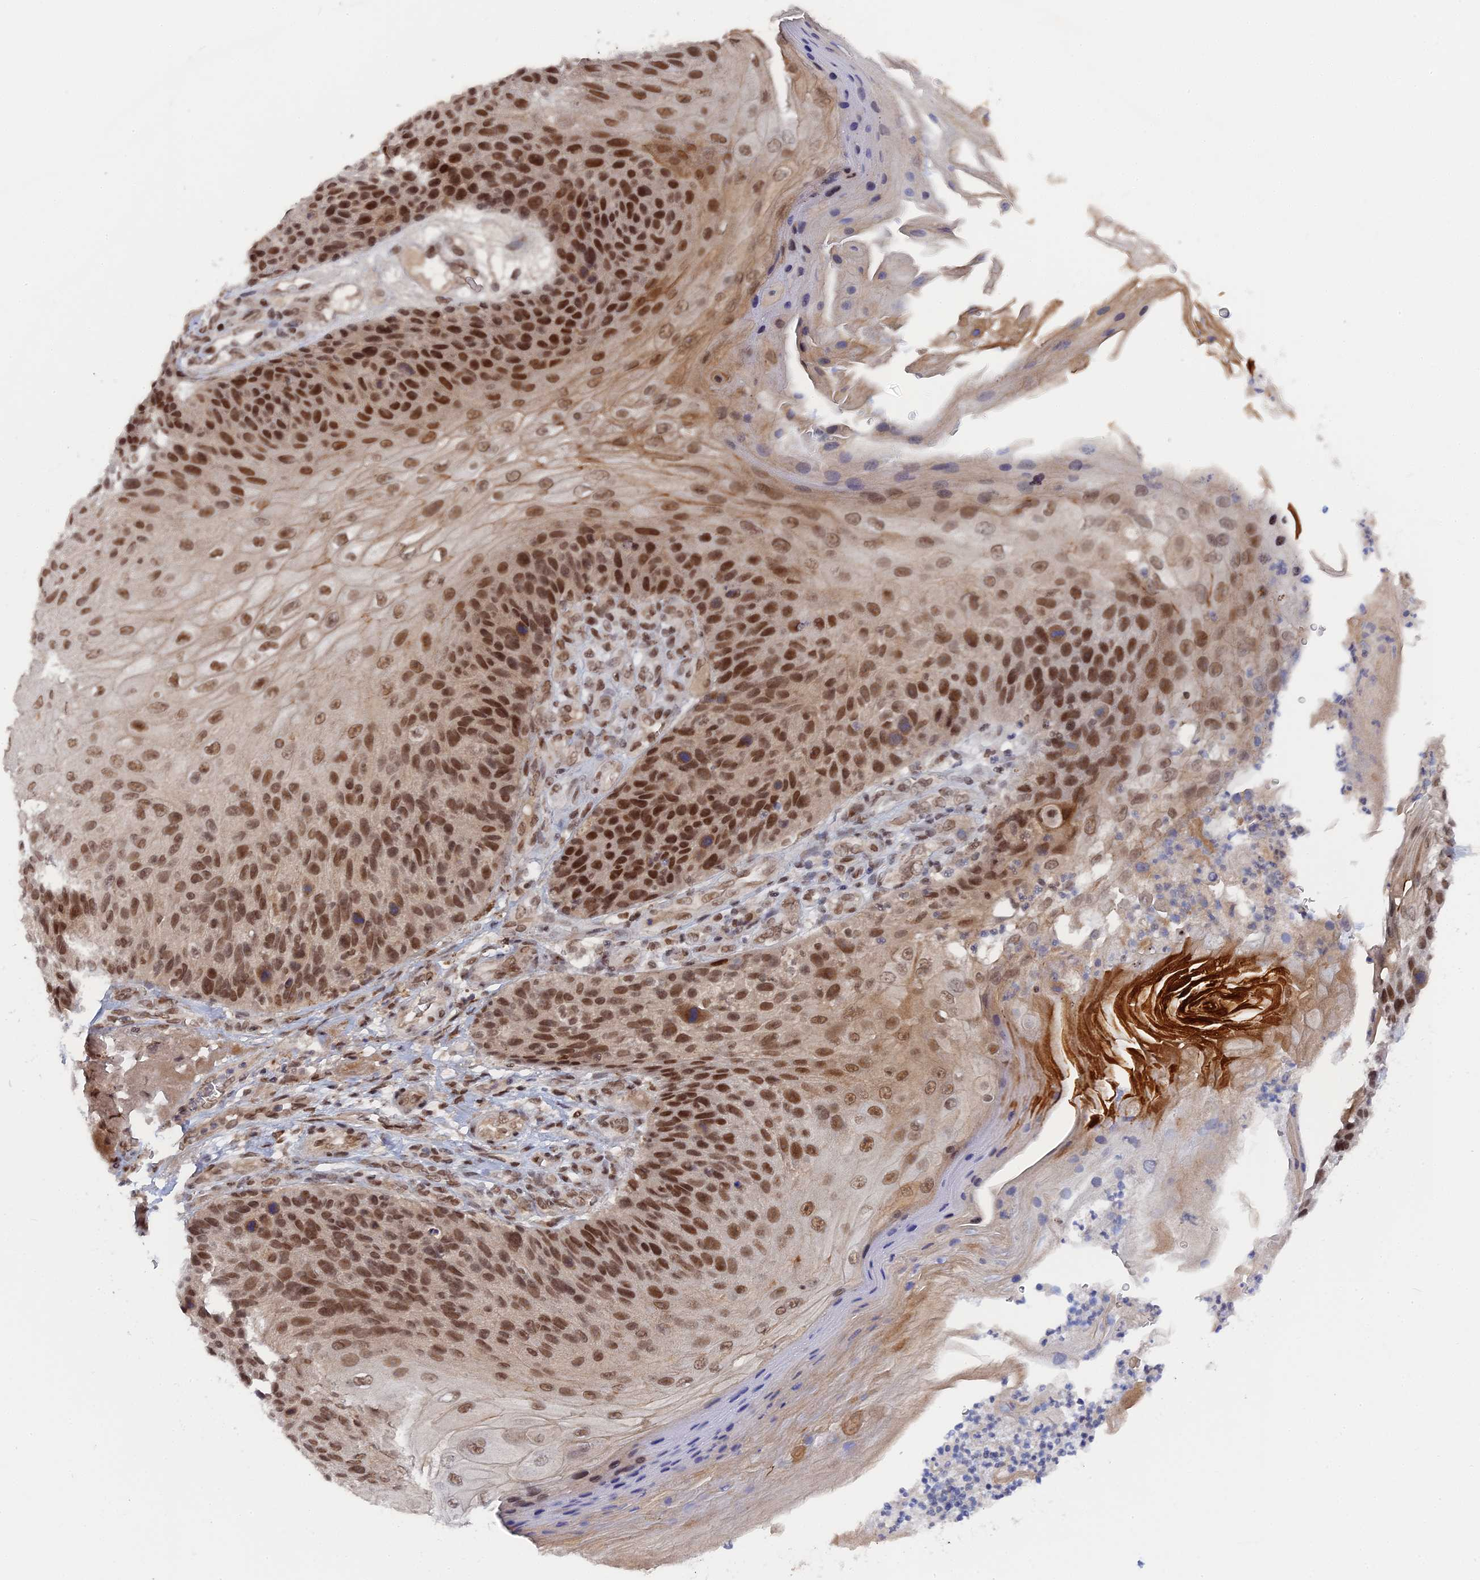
{"staining": {"intensity": "strong", "quantity": ">75%", "location": "nuclear"}, "tissue": "skin cancer", "cell_type": "Tumor cells", "image_type": "cancer", "snomed": [{"axis": "morphology", "description": "Squamous cell carcinoma, NOS"}, {"axis": "topography", "description": "Skin"}], "caption": "Strong nuclear expression for a protein is identified in approximately >75% of tumor cells of skin squamous cell carcinoma using immunohistochemistry (IHC).", "gene": "CCDC85A", "patient": {"sex": "female", "age": 88}}